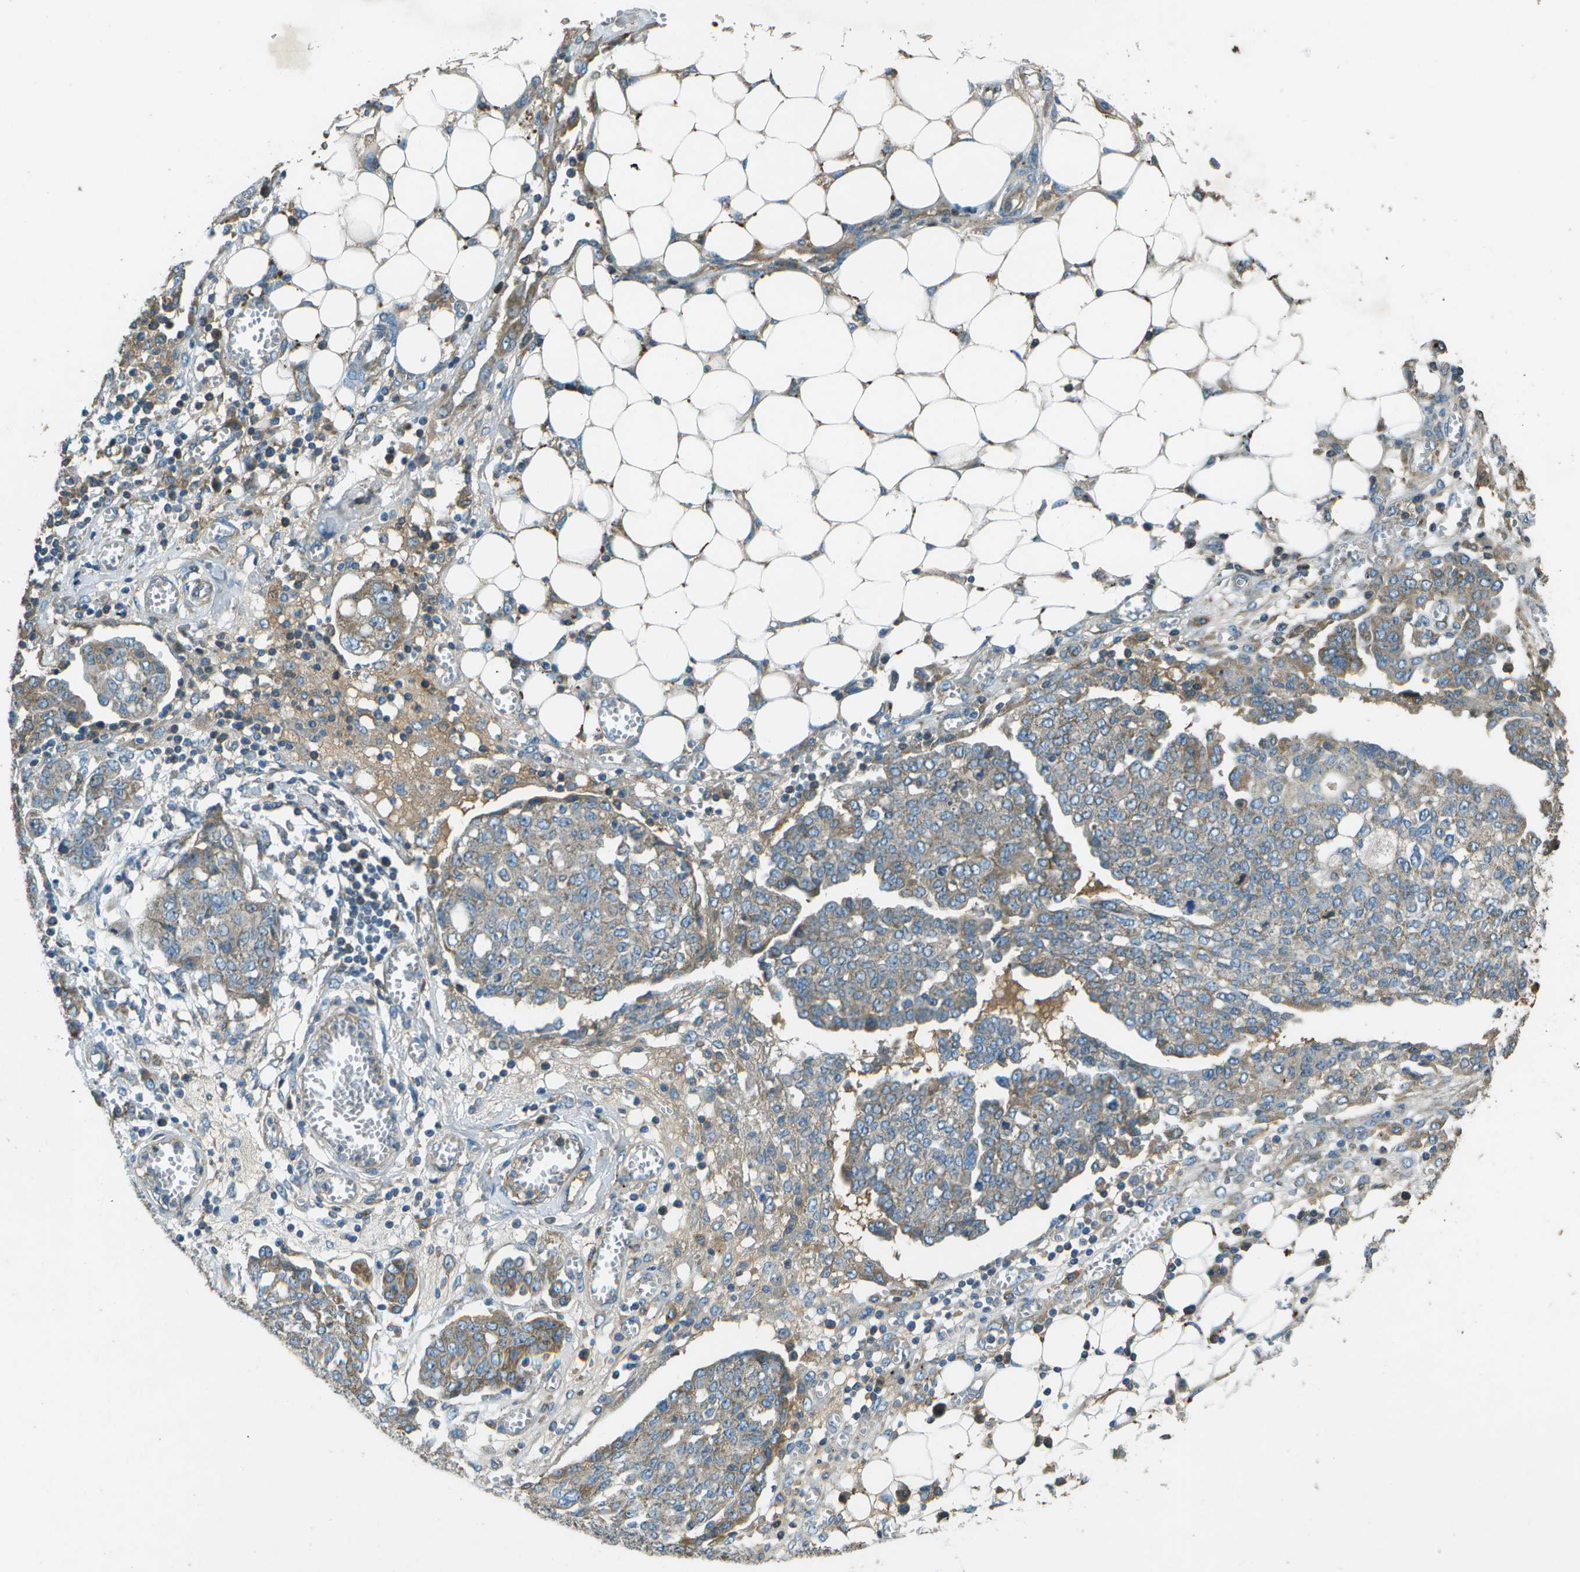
{"staining": {"intensity": "moderate", "quantity": "25%-75%", "location": "cytoplasmic/membranous"}, "tissue": "ovarian cancer", "cell_type": "Tumor cells", "image_type": "cancer", "snomed": [{"axis": "morphology", "description": "Cystadenocarcinoma, serous, NOS"}, {"axis": "topography", "description": "Soft tissue"}, {"axis": "topography", "description": "Ovary"}], "caption": "The micrograph demonstrates a brown stain indicating the presence of a protein in the cytoplasmic/membranous of tumor cells in serous cystadenocarcinoma (ovarian).", "gene": "PXYLP1", "patient": {"sex": "female", "age": 57}}